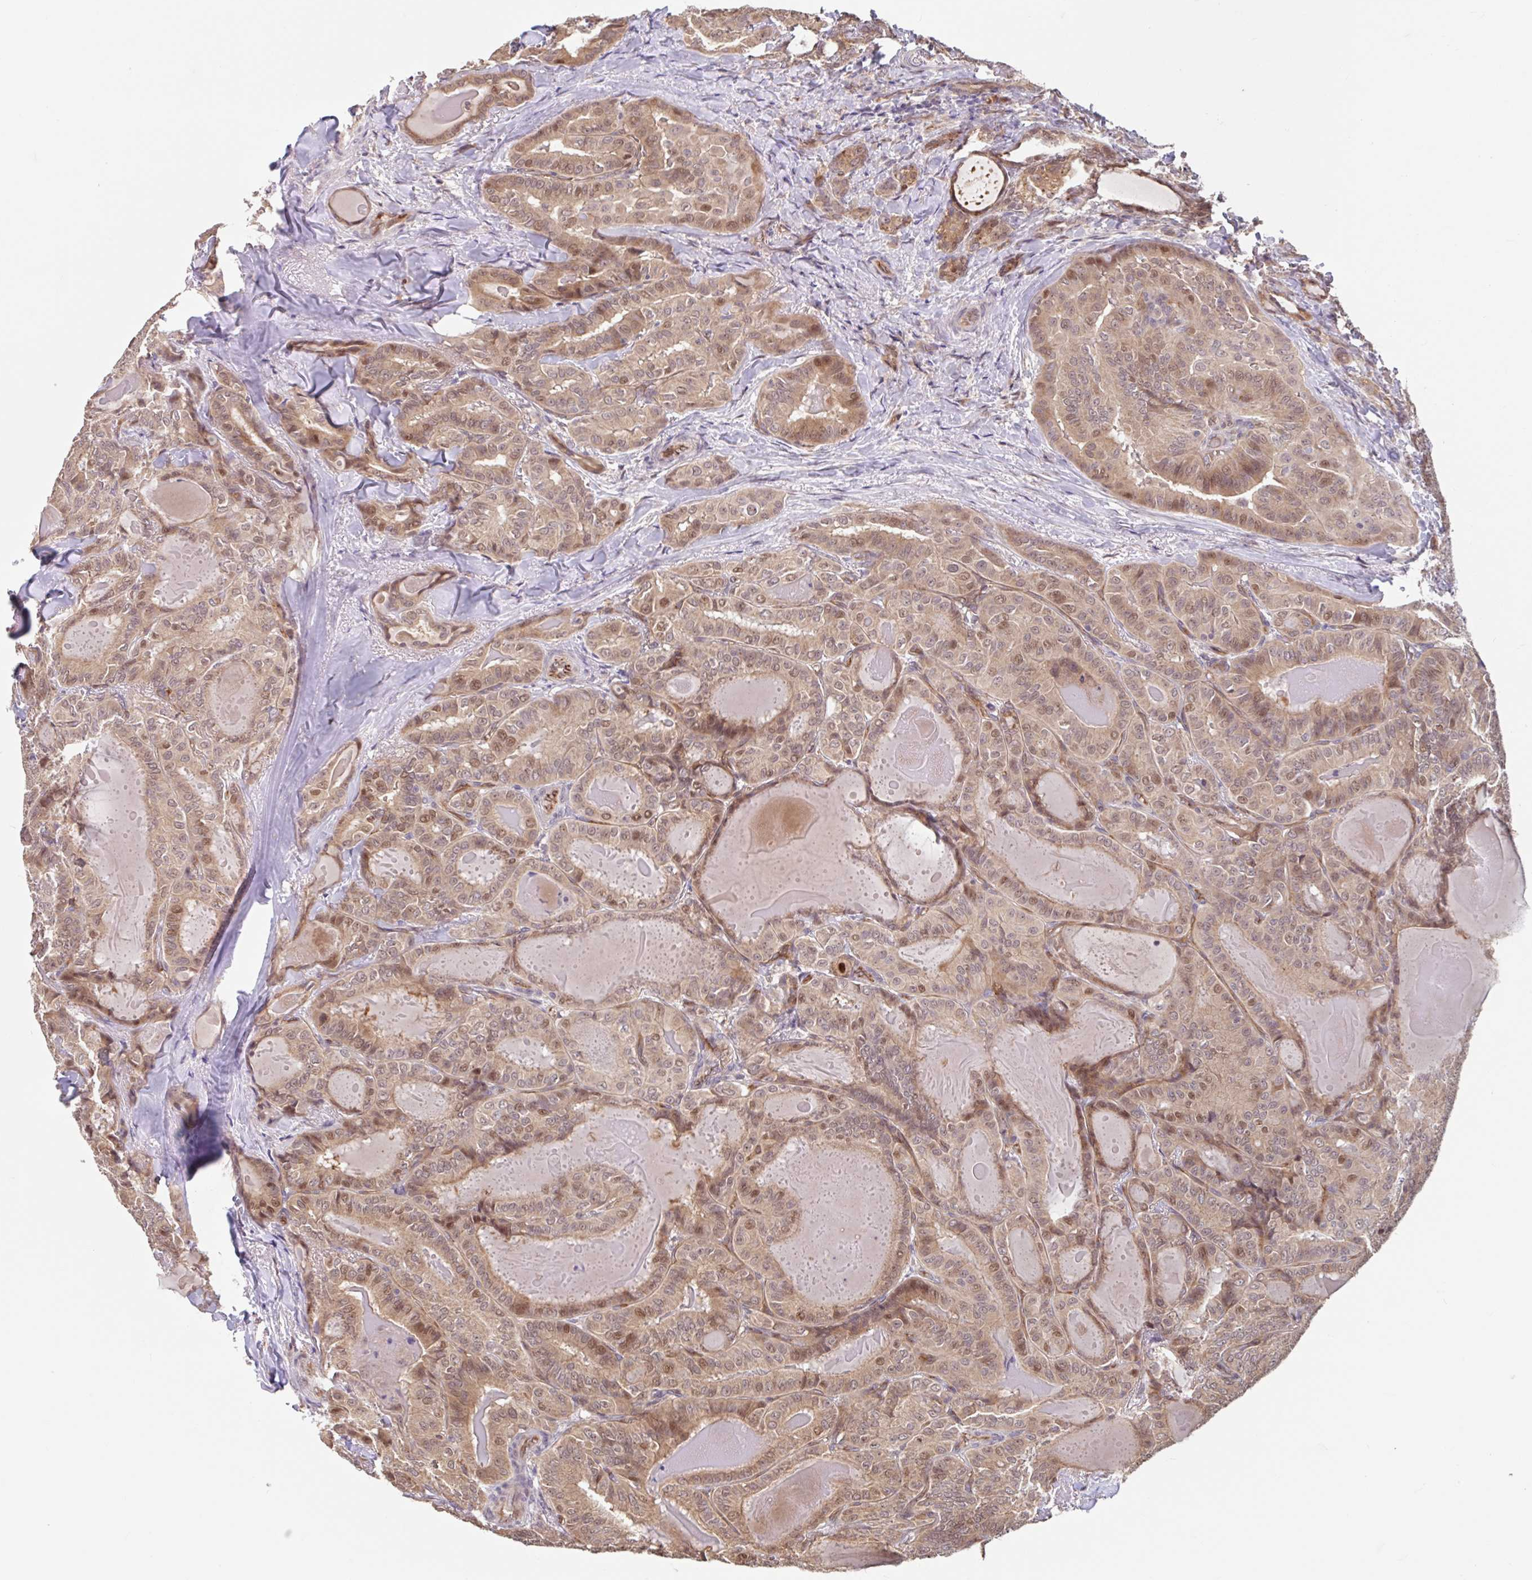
{"staining": {"intensity": "weak", "quantity": ">75%", "location": "cytoplasmic/membranous,nuclear"}, "tissue": "thyroid cancer", "cell_type": "Tumor cells", "image_type": "cancer", "snomed": [{"axis": "morphology", "description": "Papillary adenocarcinoma, NOS"}, {"axis": "topography", "description": "Thyroid gland"}], "caption": "Human thyroid cancer (papillary adenocarcinoma) stained with a brown dye shows weak cytoplasmic/membranous and nuclear positive positivity in approximately >75% of tumor cells.", "gene": "STYXL1", "patient": {"sex": "female", "age": 68}}